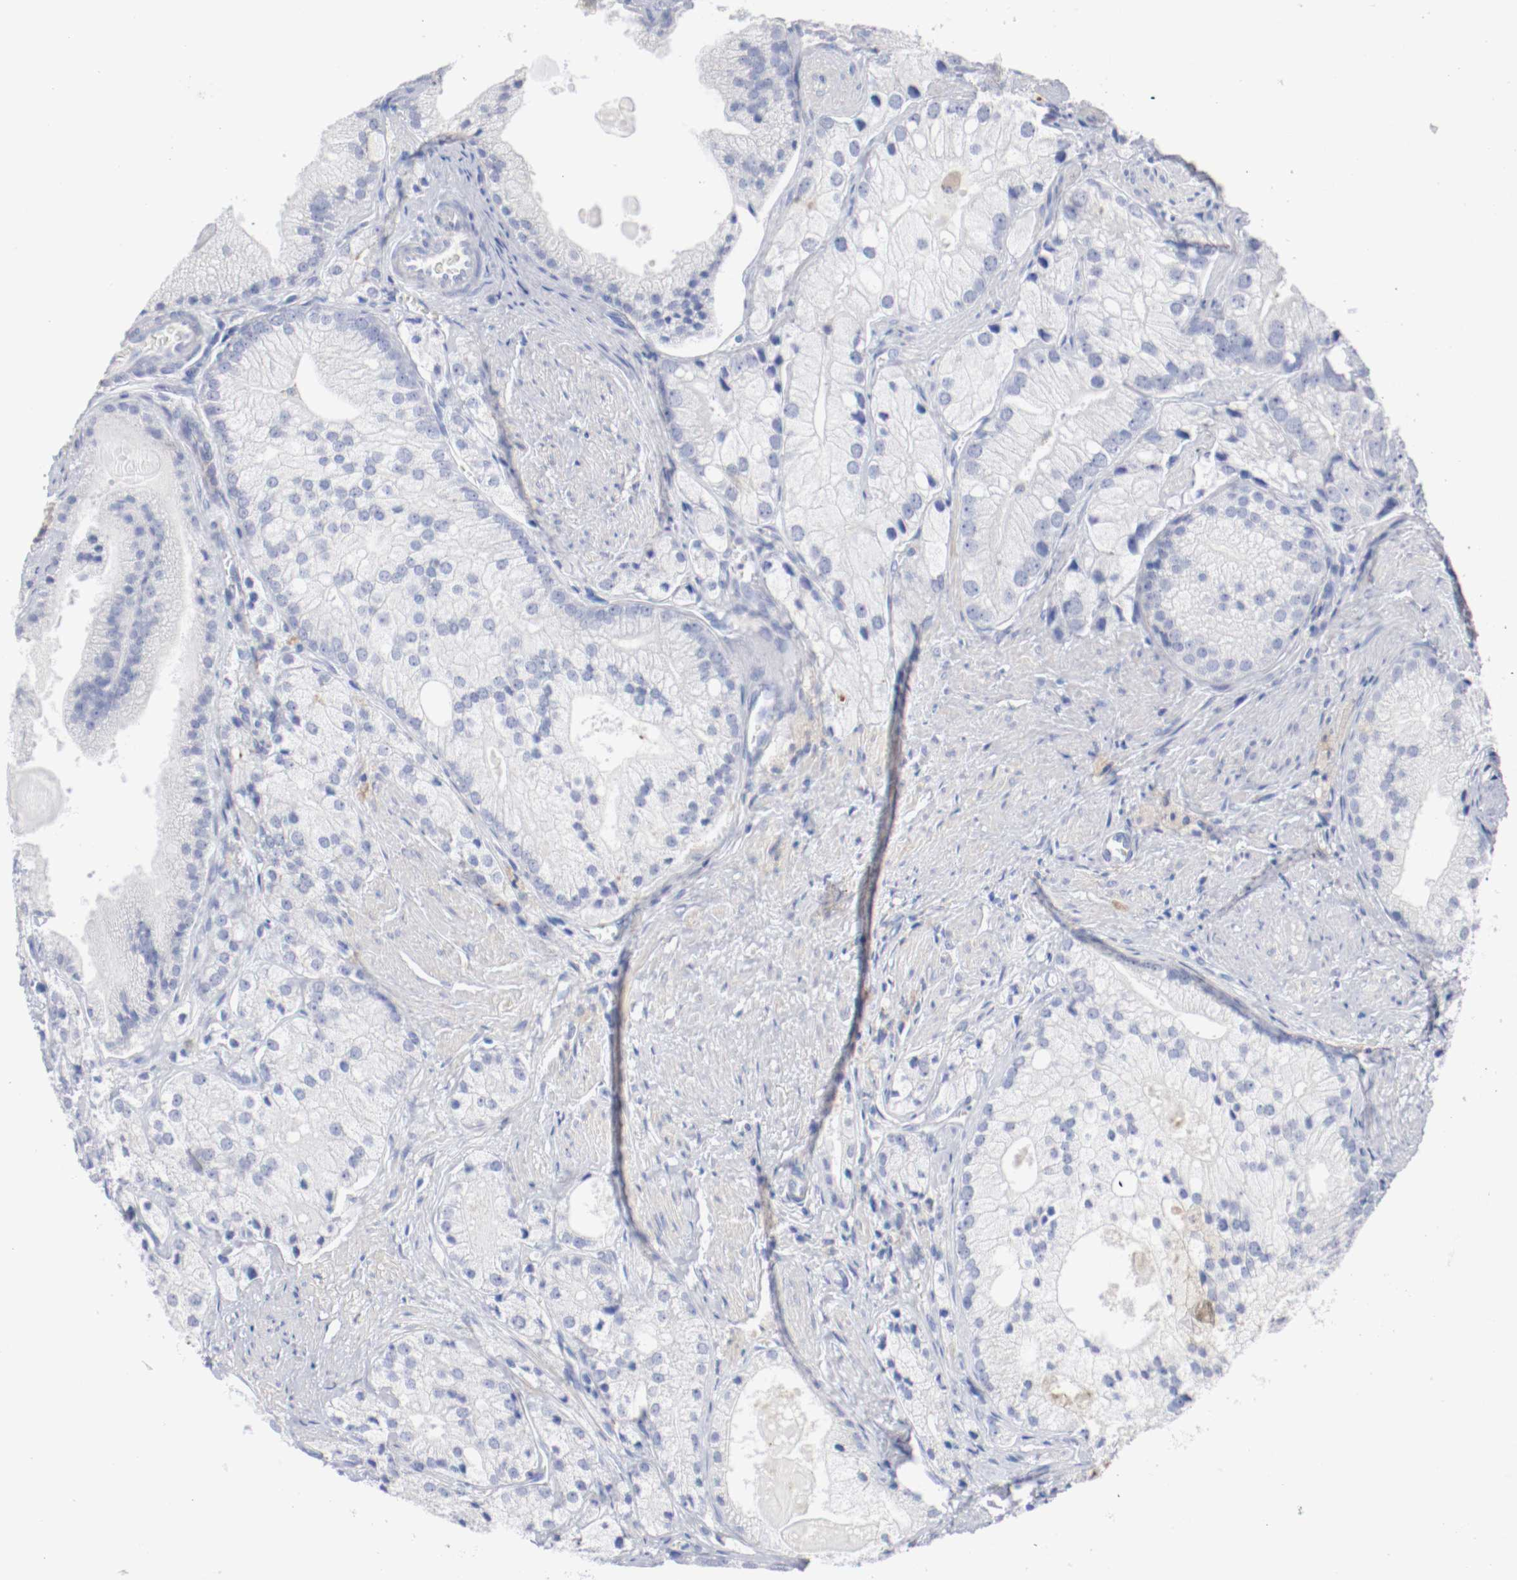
{"staining": {"intensity": "negative", "quantity": "none", "location": "none"}, "tissue": "prostate cancer", "cell_type": "Tumor cells", "image_type": "cancer", "snomed": [{"axis": "morphology", "description": "Adenocarcinoma, Low grade"}, {"axis": "topography", "description": "Prostate"}], "caption": "The immunohistochemistry histopathology image has no significant staining in tumor cells of prostate adenocarcinoma (low-grade) tissue.", "gene": "FGFBP1", "patient": {"sex": "male", "age": 69}}